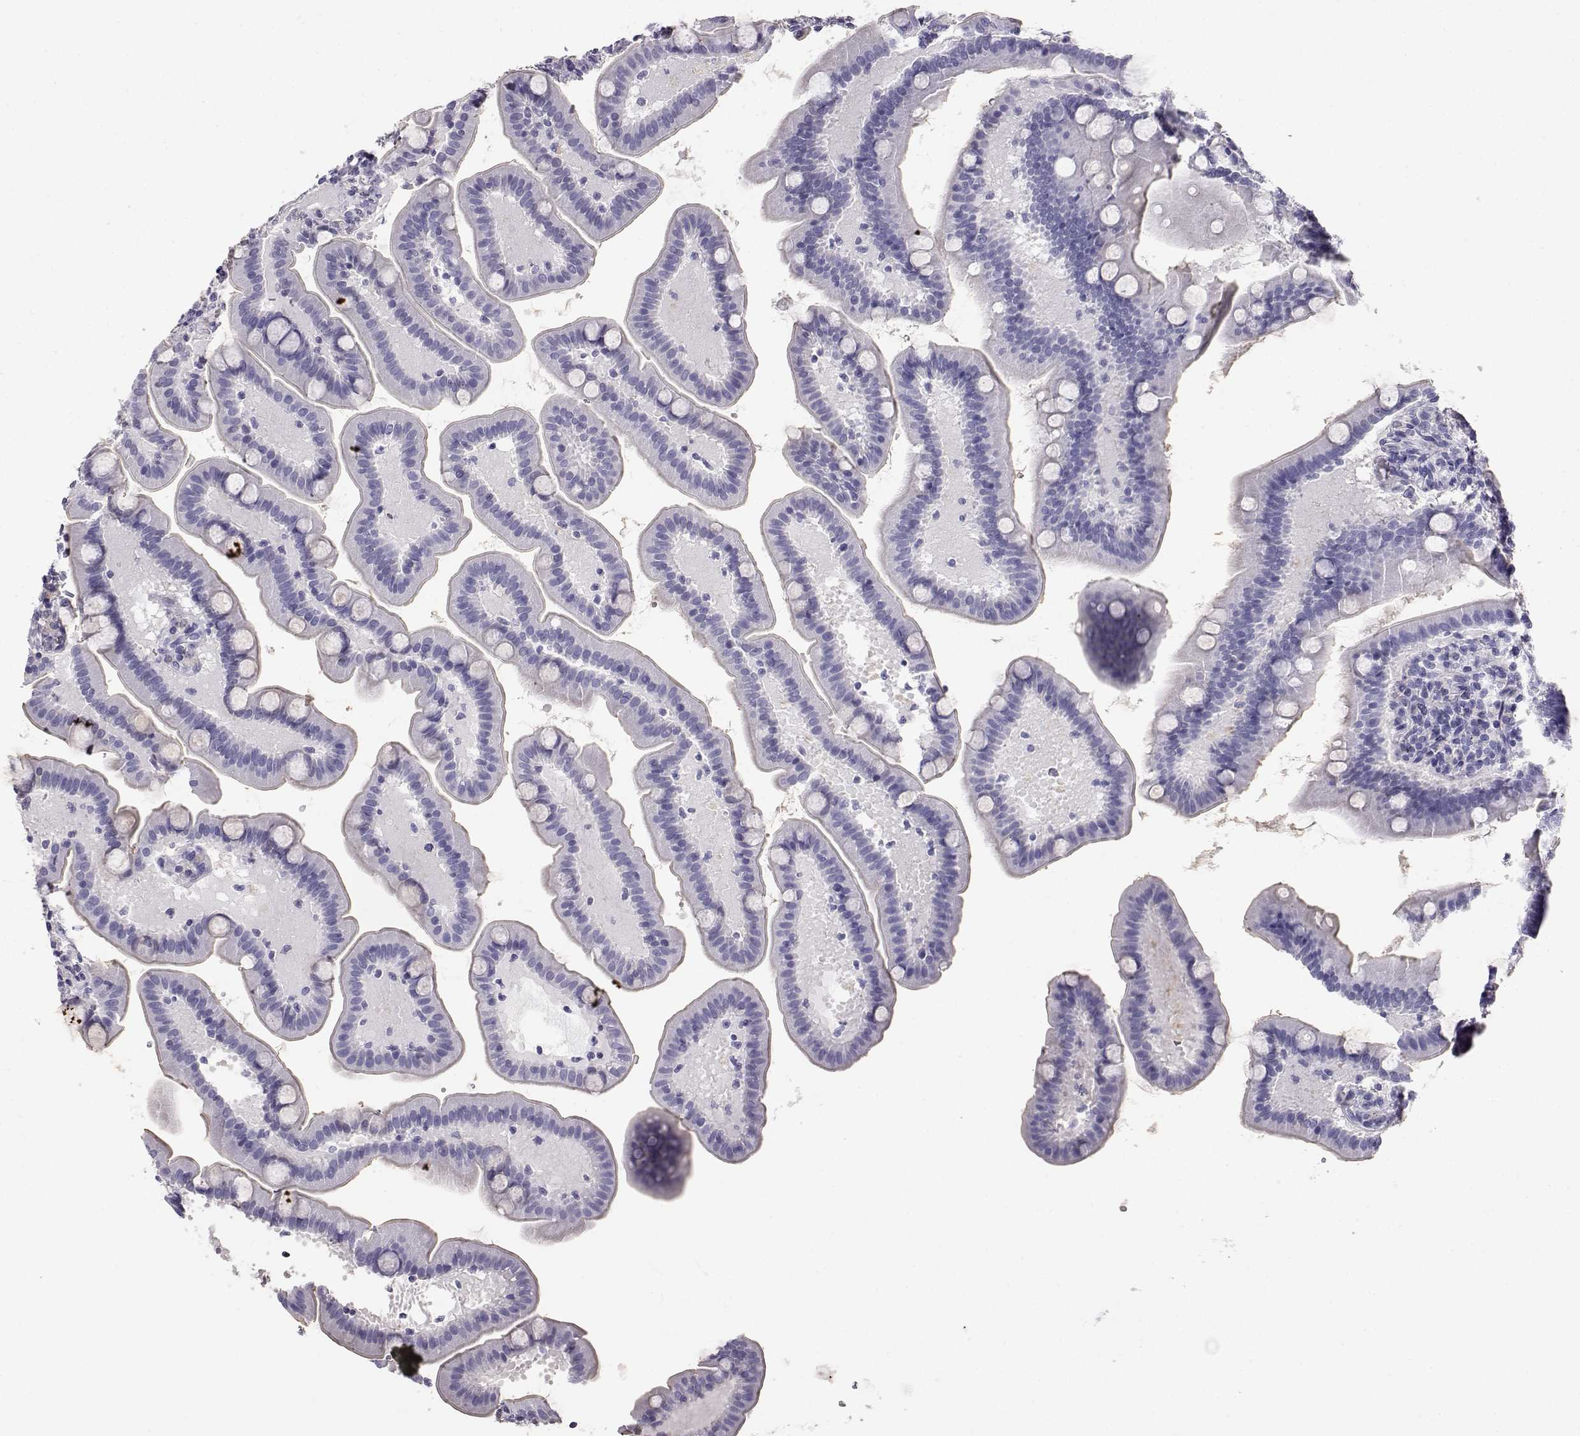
{"staining": {"intensity": "negative", "quantity": "none", "location": "none"}, "tissue": "small intestine", "cell_type": "Glandular cells", "image_type": "normal", "snomed": [{"axis": "morphology", "description": "Normal tissue, NOS"}, {"axis": "topography", "description": "Small intestine"}], "caption": "Benign small intestine was stained to show a protein in brown. There is no significant positivity in glandular cells. The staining was performed using DAB to visualize the protein expression in brown, while the nuclei were stained in blue with hematoxylin (Magnification: 20x).", "gene": "AKR1B1", "patient": {"sex": "male", "age": 66}}